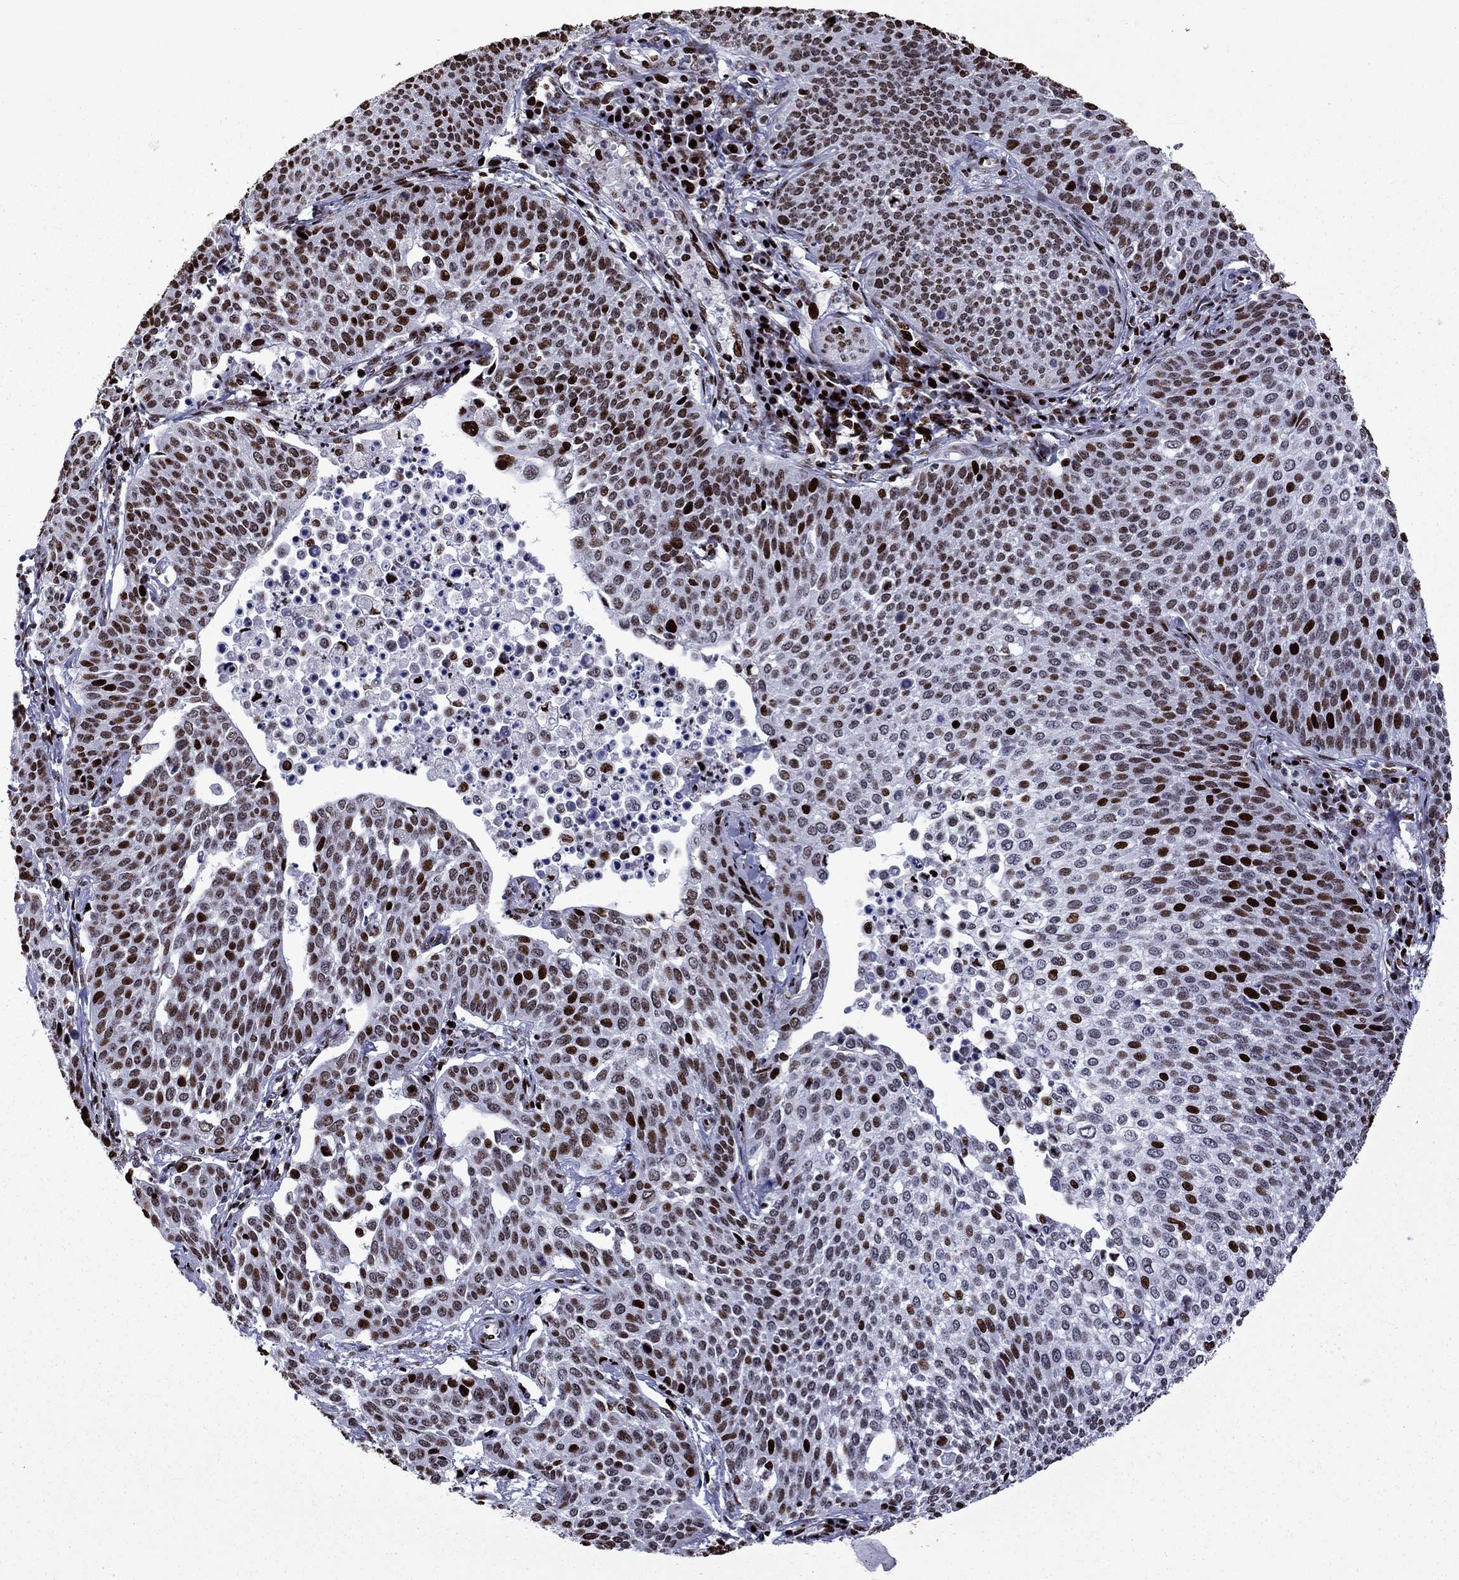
{"staining": {"intensity": "strong", "quantity": ">75%", "location": "nuclear"}, "tissue": "cervical cancer", "cell_type": "Tumor cells", "image_type": "cancer", "snomed": [{"axis": "morphology", "description": "Squamous cell carcinoma, NOS"}, {"axis": "topography", "description": "Cervix"}], "caption": "A high amount of strong nuclear positivity is identified in approximately >75% of tumor cells in cervical cancer tissue.", "gene": "LIMK1", "patient": {"sex": "female", "age": 34}}